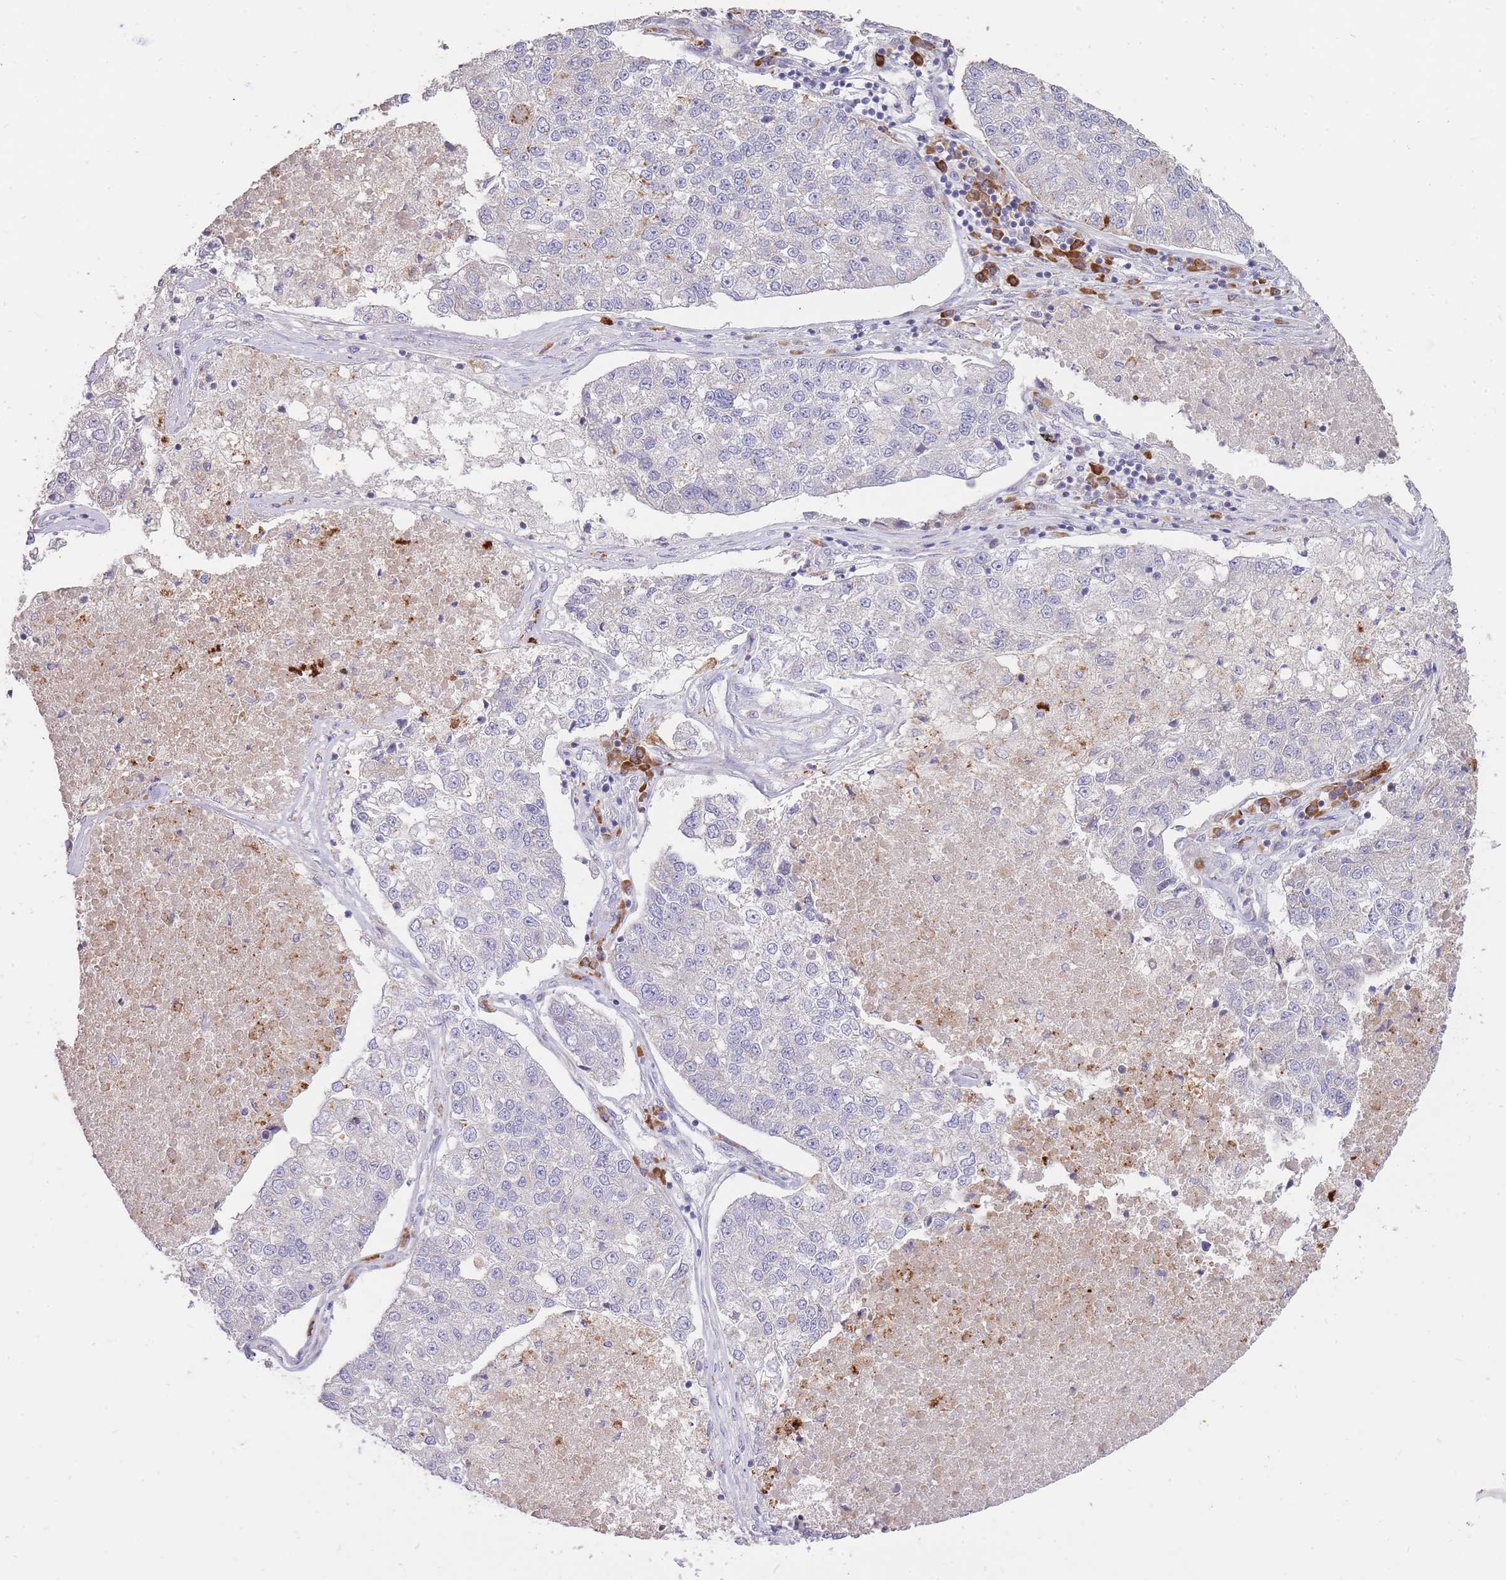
{"staining": {"intensity": "negative", "quantity": "none", "location": "none"}, "tissue": "lung cancer", "cell_type": "Tumor cells", "image_type": "cancer", "snomed": [{"axis": "morphology", "description": "Adenocarcinoma, NOS"}, {"axis": "topography", "description": "Lung"}], "caption": "Tumor cells are negative for brown protein staining in lung adenocarcinoma.", "gene": "FRG2C", "patient": {"sex": "male", "age": 49}}